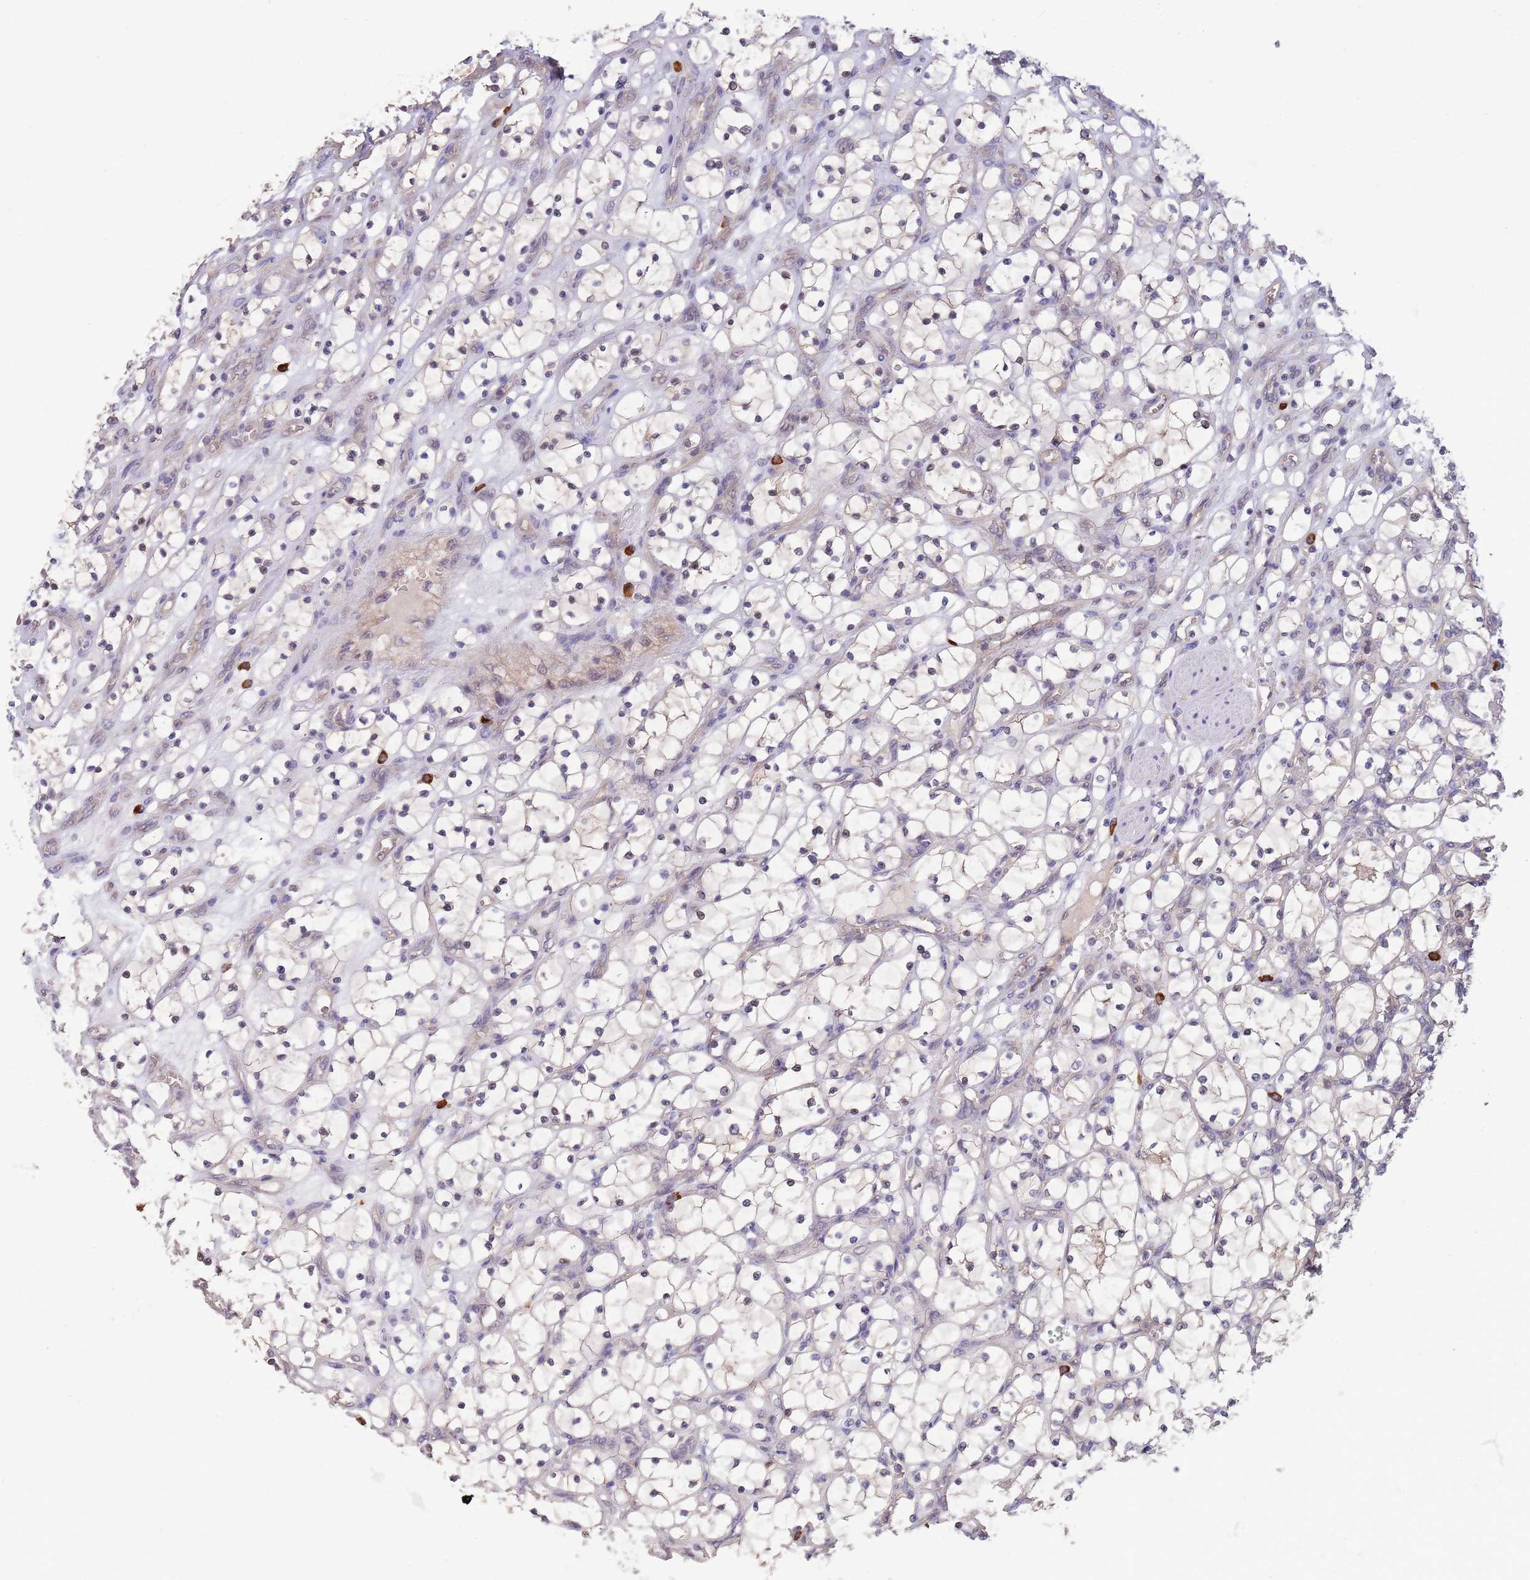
{"staining": {"intensity": "negative", "quantity": "none", "location": "none"}, "tissue": "renal cancer", "cell_type": "Tumor cells", "image_type": "cancer", "snomed": [{"axis": "morphology", "description": "Adenocarcinoma, NOS"}, {"axis": "topography", "description": "Kidney"}], "caption": "Tumor cells are negative for protein expression in human renal cancer (adenocarcinoma).", "gene": "MARVELD2", "patient": {"sex": "female", "age": 69}}